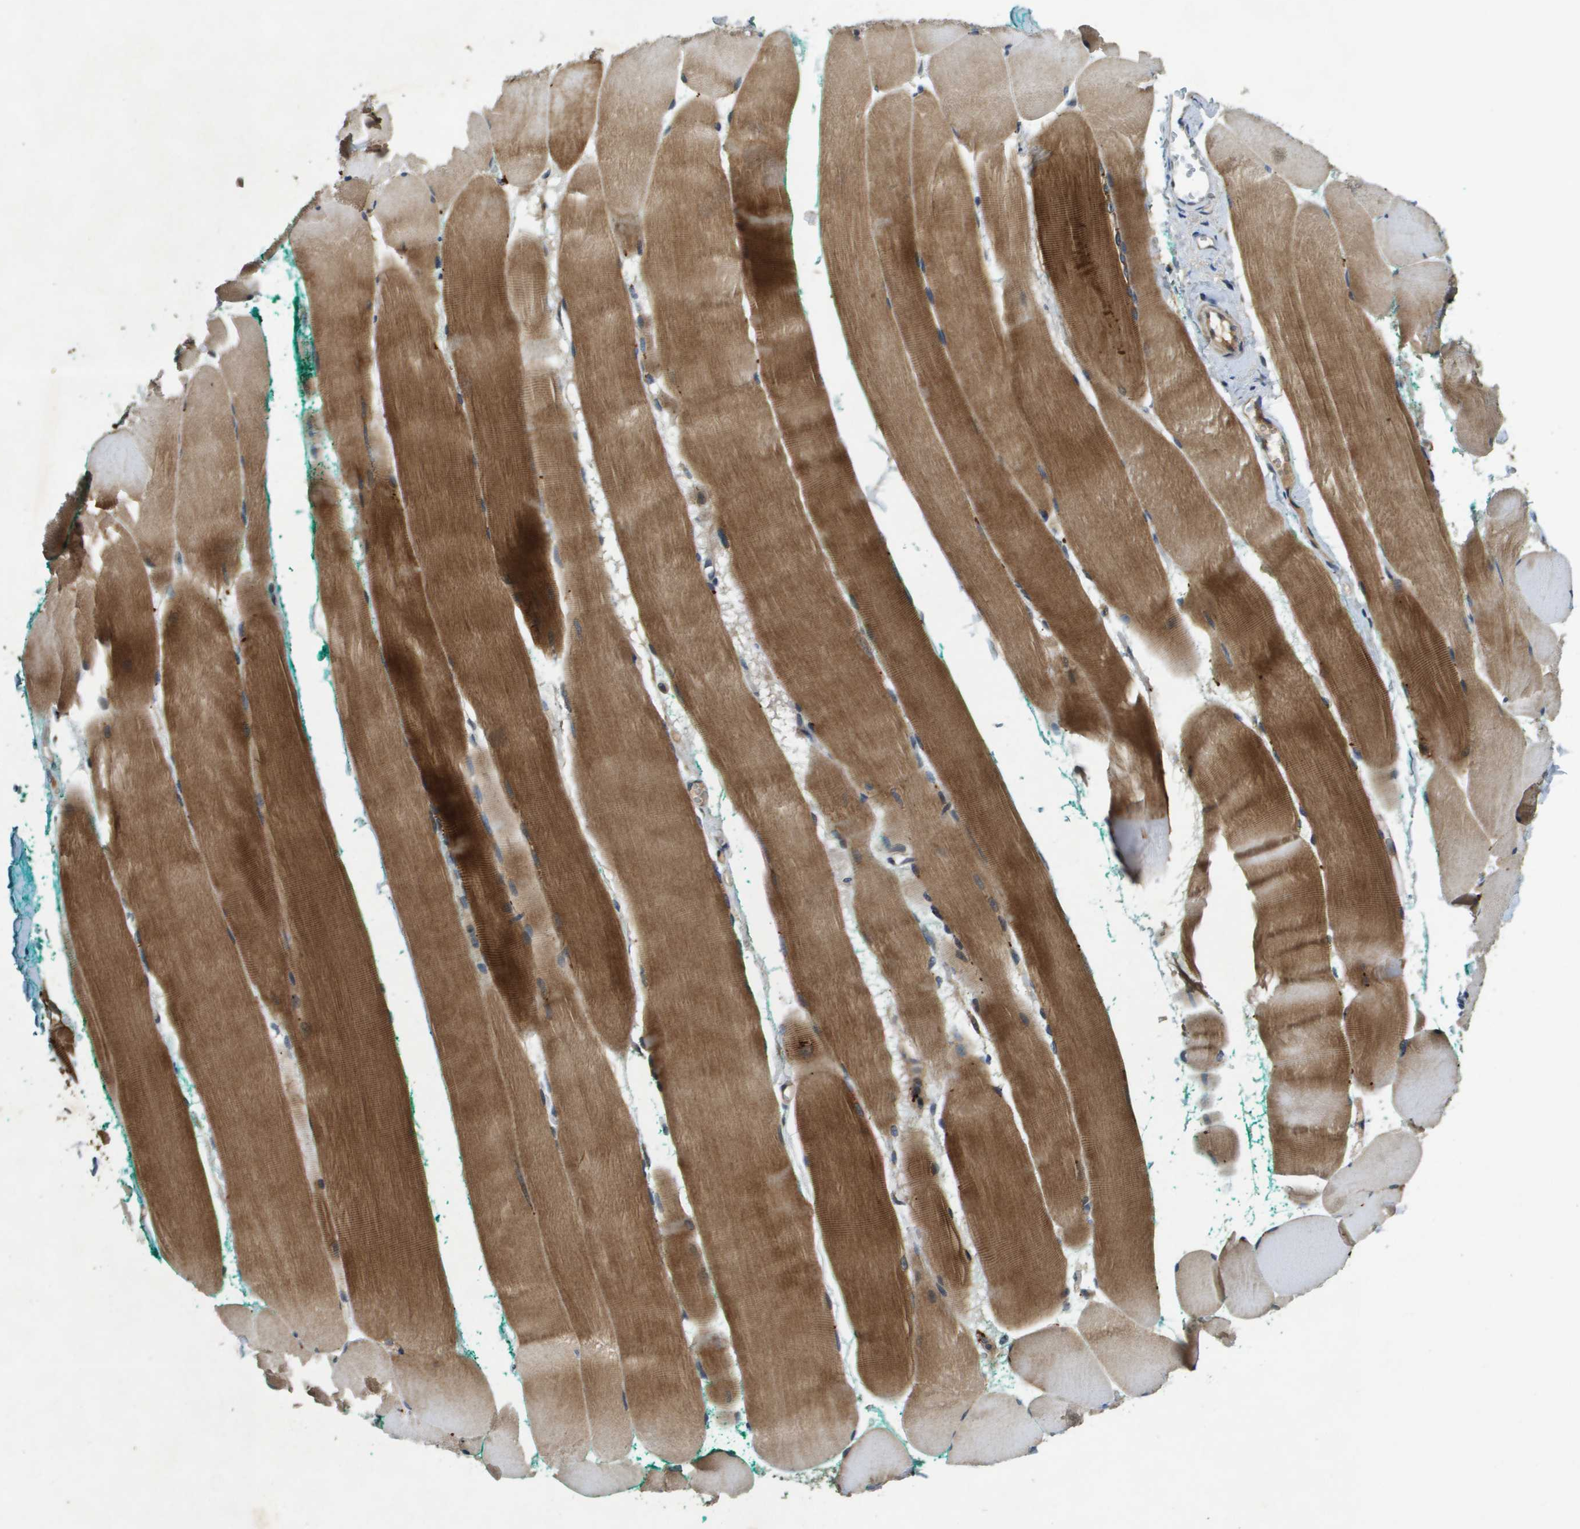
{"staining": {"intensity": "moderate", "quantity": ">75%", "location": "cytoplasmic/membranous"}, "tissue": "skeletal muscle", "cell_type": "Myocytes", "image_type": "normal", "snomed": [{"axis": "morphology", "description": "Normal tissue, NOS"}, {"axis": "morphology", "description": "Squamous cell carcinoma, NOS"}, {"axis": "topography", "description": "Skeletal muscle"}], "caption": "Myocytes exhibit medium levels of moderate cytoplasmic/membranous staining in approximately >75% of cells in benign skeletal muscle. Nuclei are stained in blue.", "gene": "PGAP3", "patient": {"sex": "male", "age": 51}}